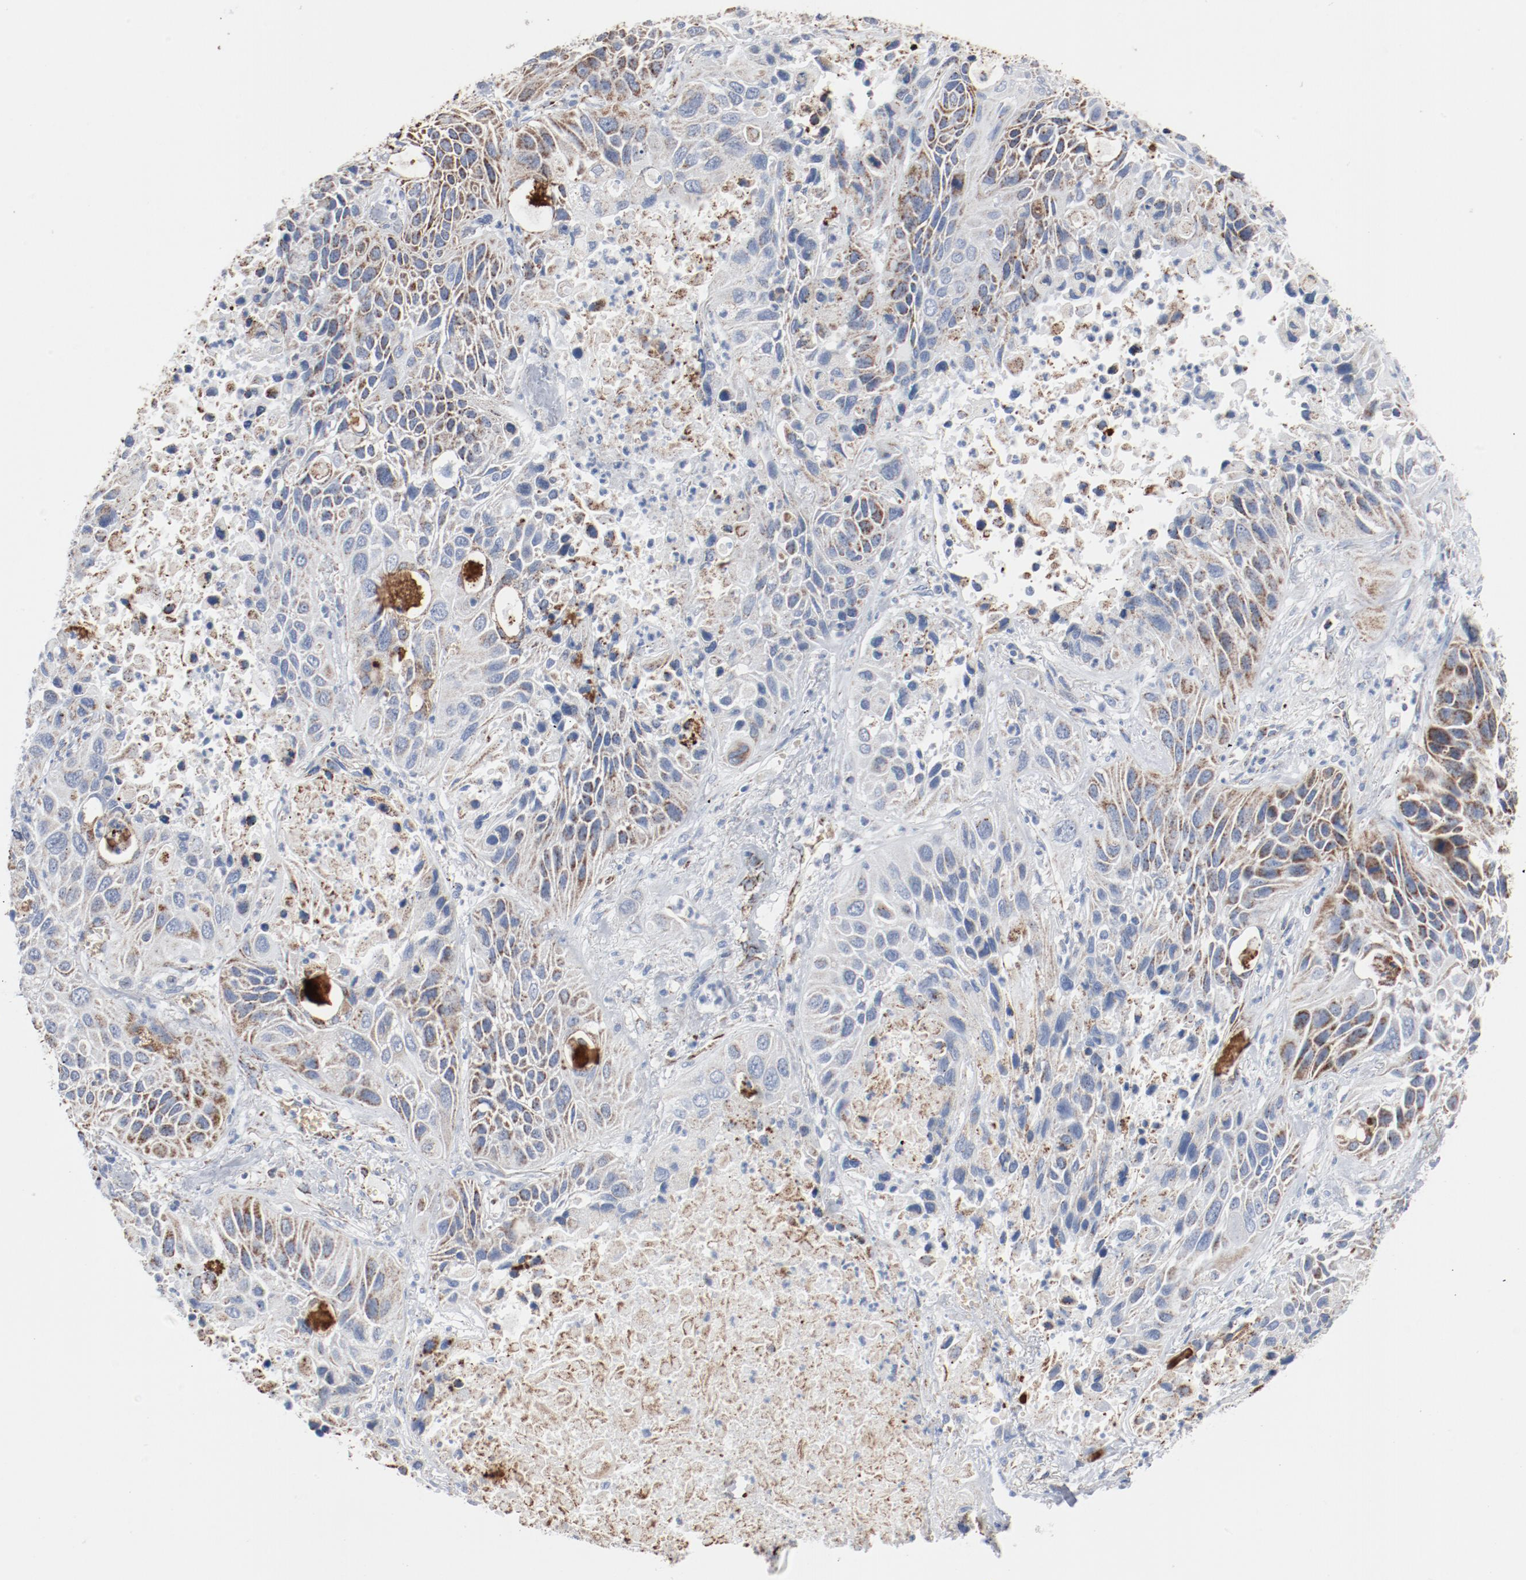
{"staining": {"intensity": "weak", "quantity": "<25%", "location": "cytoplasmic/membranous"}, "tissue": "lung cancer", "cell_type": "Tumor cells", "image_type": "cancer", "snomed": [{"axis": "morphology", "description": "Squamous cell carcinoma, NOS"}, {"axis": "topography", "description": "Lung"}], "caption": "This is an immunohistochemistry image of lung cancer. There is no expression in tumor cells.", "gene": "NDUFB8", "patient": {"sex": "female", "age": 76}}